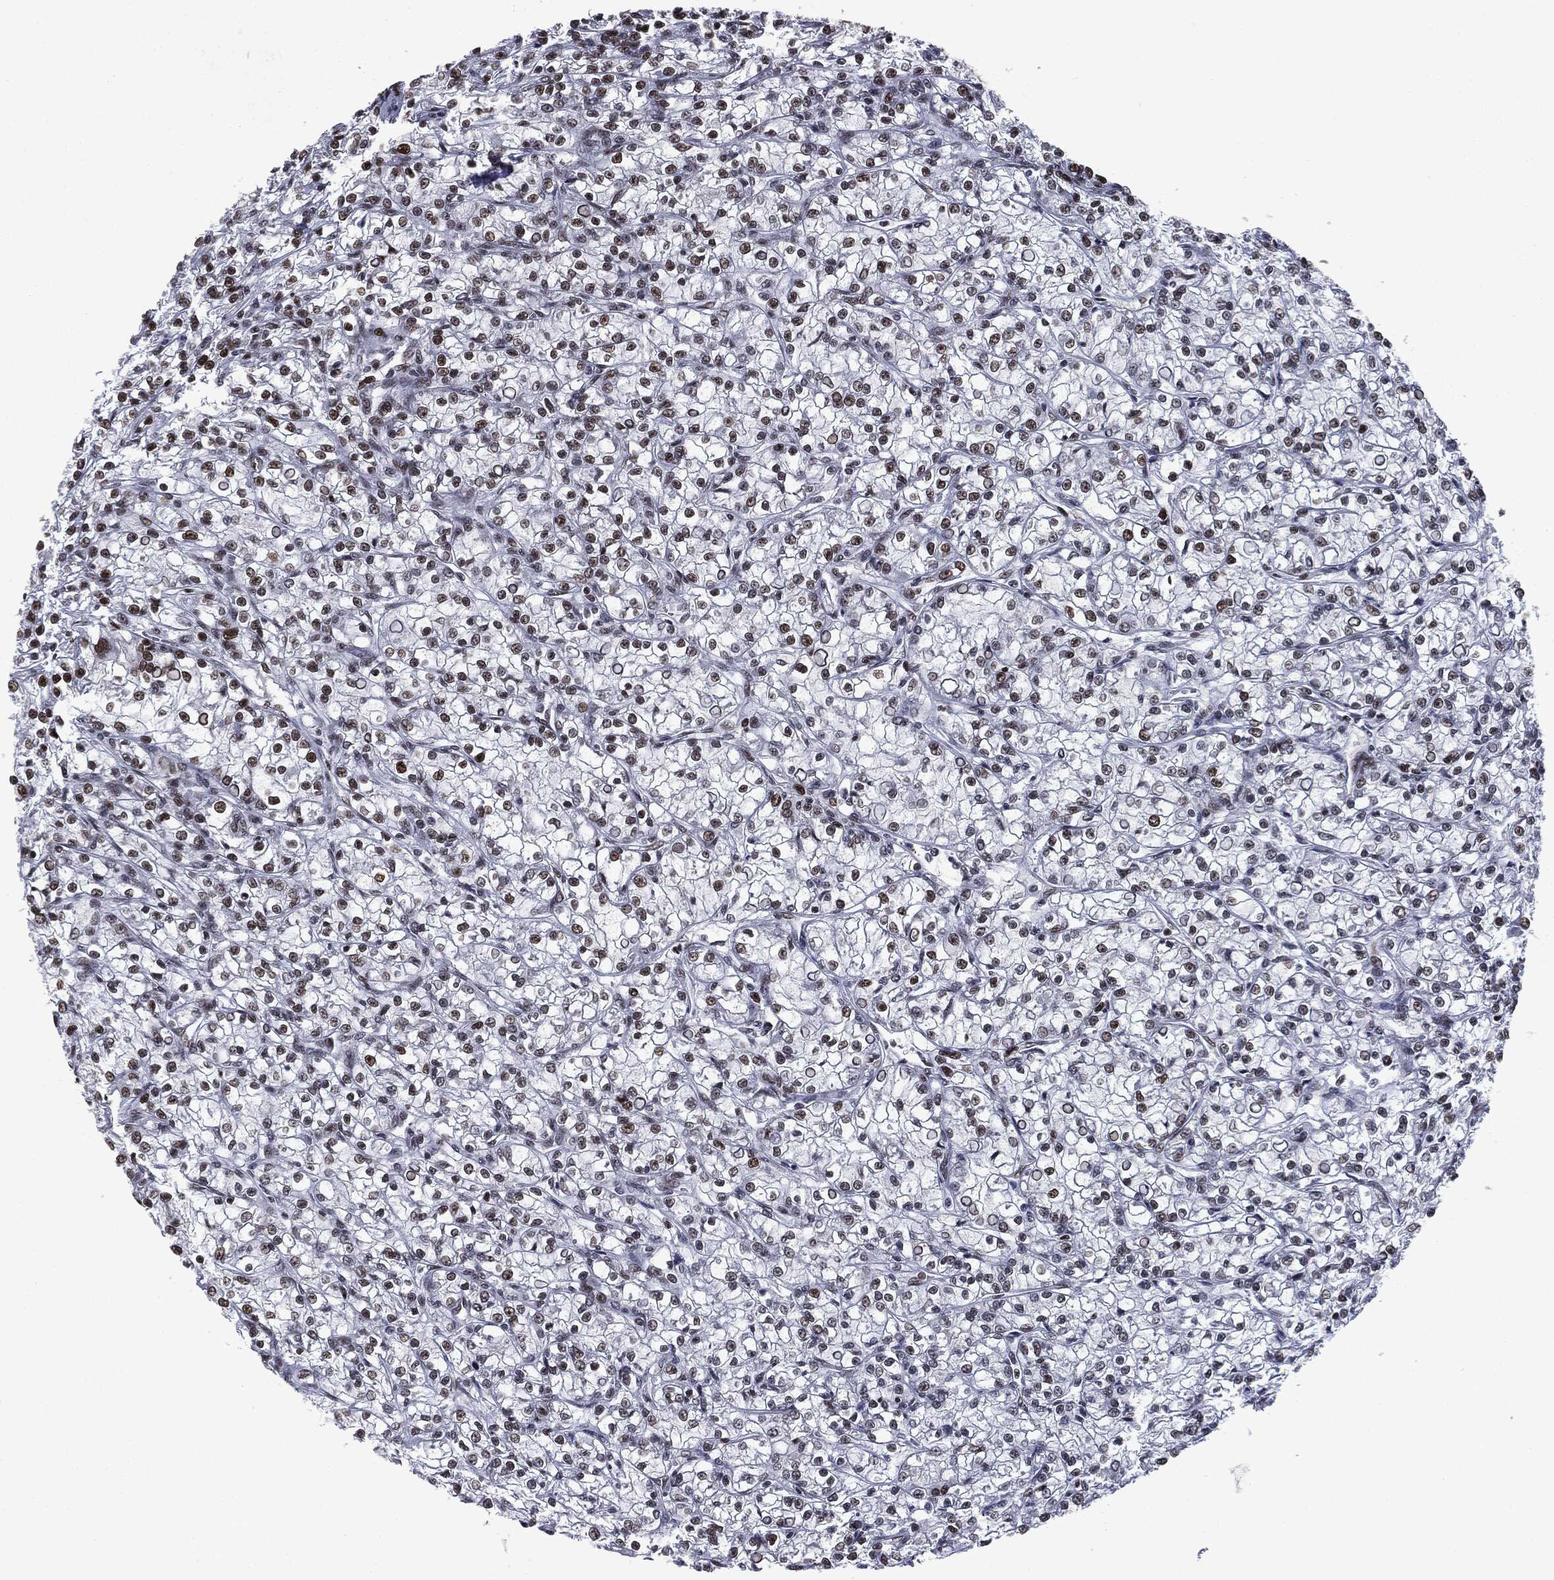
{"staining": {"intensity": "strong", "quantity": "25%-75%", "location": "nuclear"}, "tissue": "renal cancer", "cell_type": "Tumor cells", "image_type": "cancer", "snomed": [{"axis": "morphology", "description": "Adenocarcinoma, NOS"}, {"axis": "topography", "description": "Kidney"}], "caption": "Immunohistochemistry (IHC) of adenocarcinoma (renal) displays high levels of strong nuclear positivity in about 25%-75% of tumor cells.", "gene": "MSH2", "patient": {"sex": "female", "age": 59}}